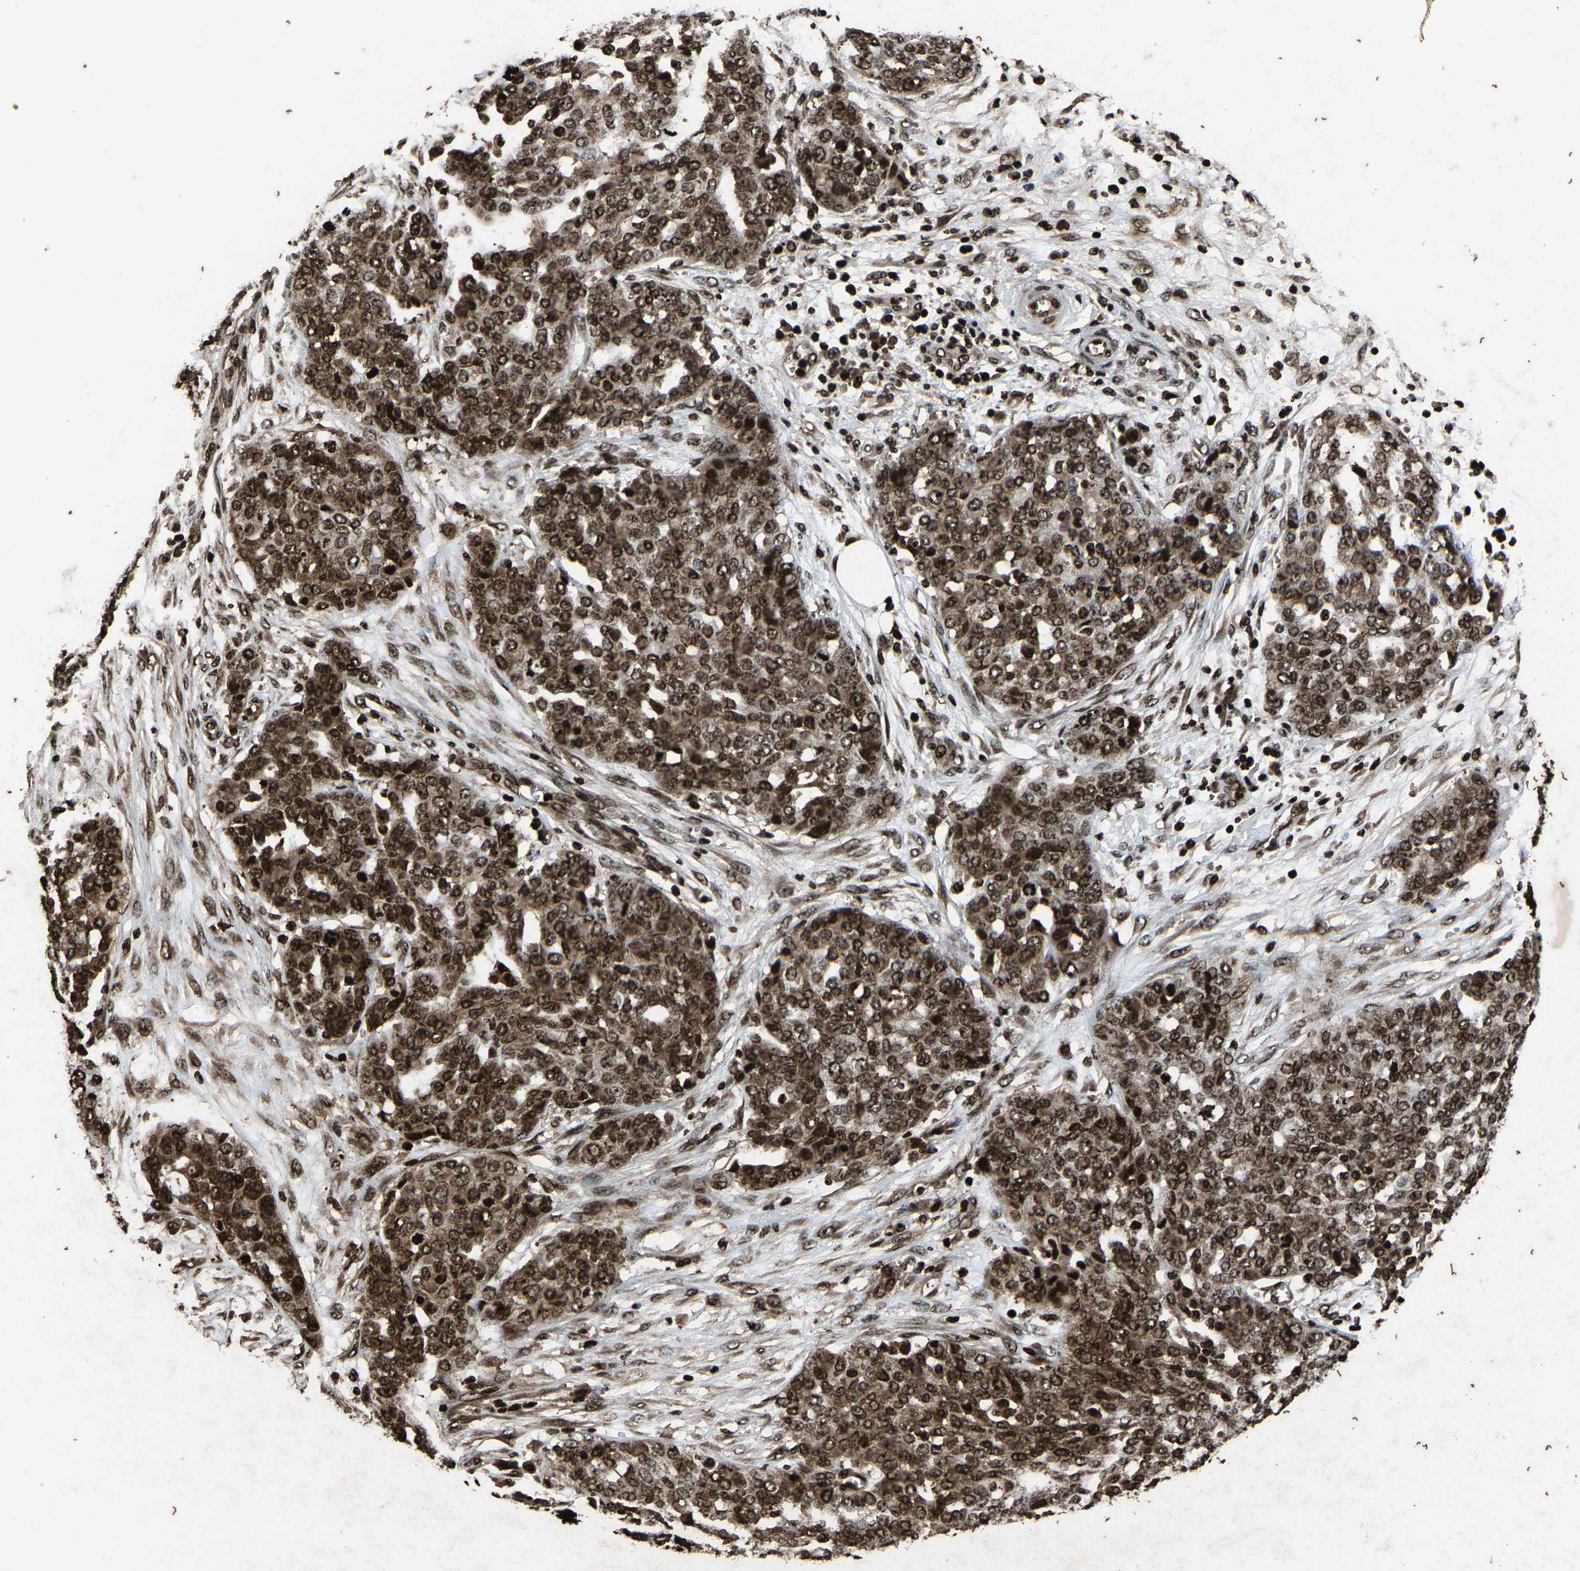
{"staining": {"intensity": "strong", "quantity": ">75%", "location": "cytoplasmic/membranous,nuclear"}, "tissue": "ovarian cancer", "cell_type": "Tumor cells", "image_type": "cancer", "snomed": [{"axis": "morphology", "description": "Cystadenocarcinoma, serous, NOS"}, {"axis": "topography", "description": "Soft tissue"}, {"axis": "topography", "description": "Ovary"}], "caption": "Ovarian serous cystadenocarcinoma stained for a protein exhibits strong cytoplasmic/membranous and nuclear positivity in tumor cells. (Brightfield microscopy of DAB IHC at high magnification).", "gene": "H4C1", "patient": {"sex": "female", "age": 57}}